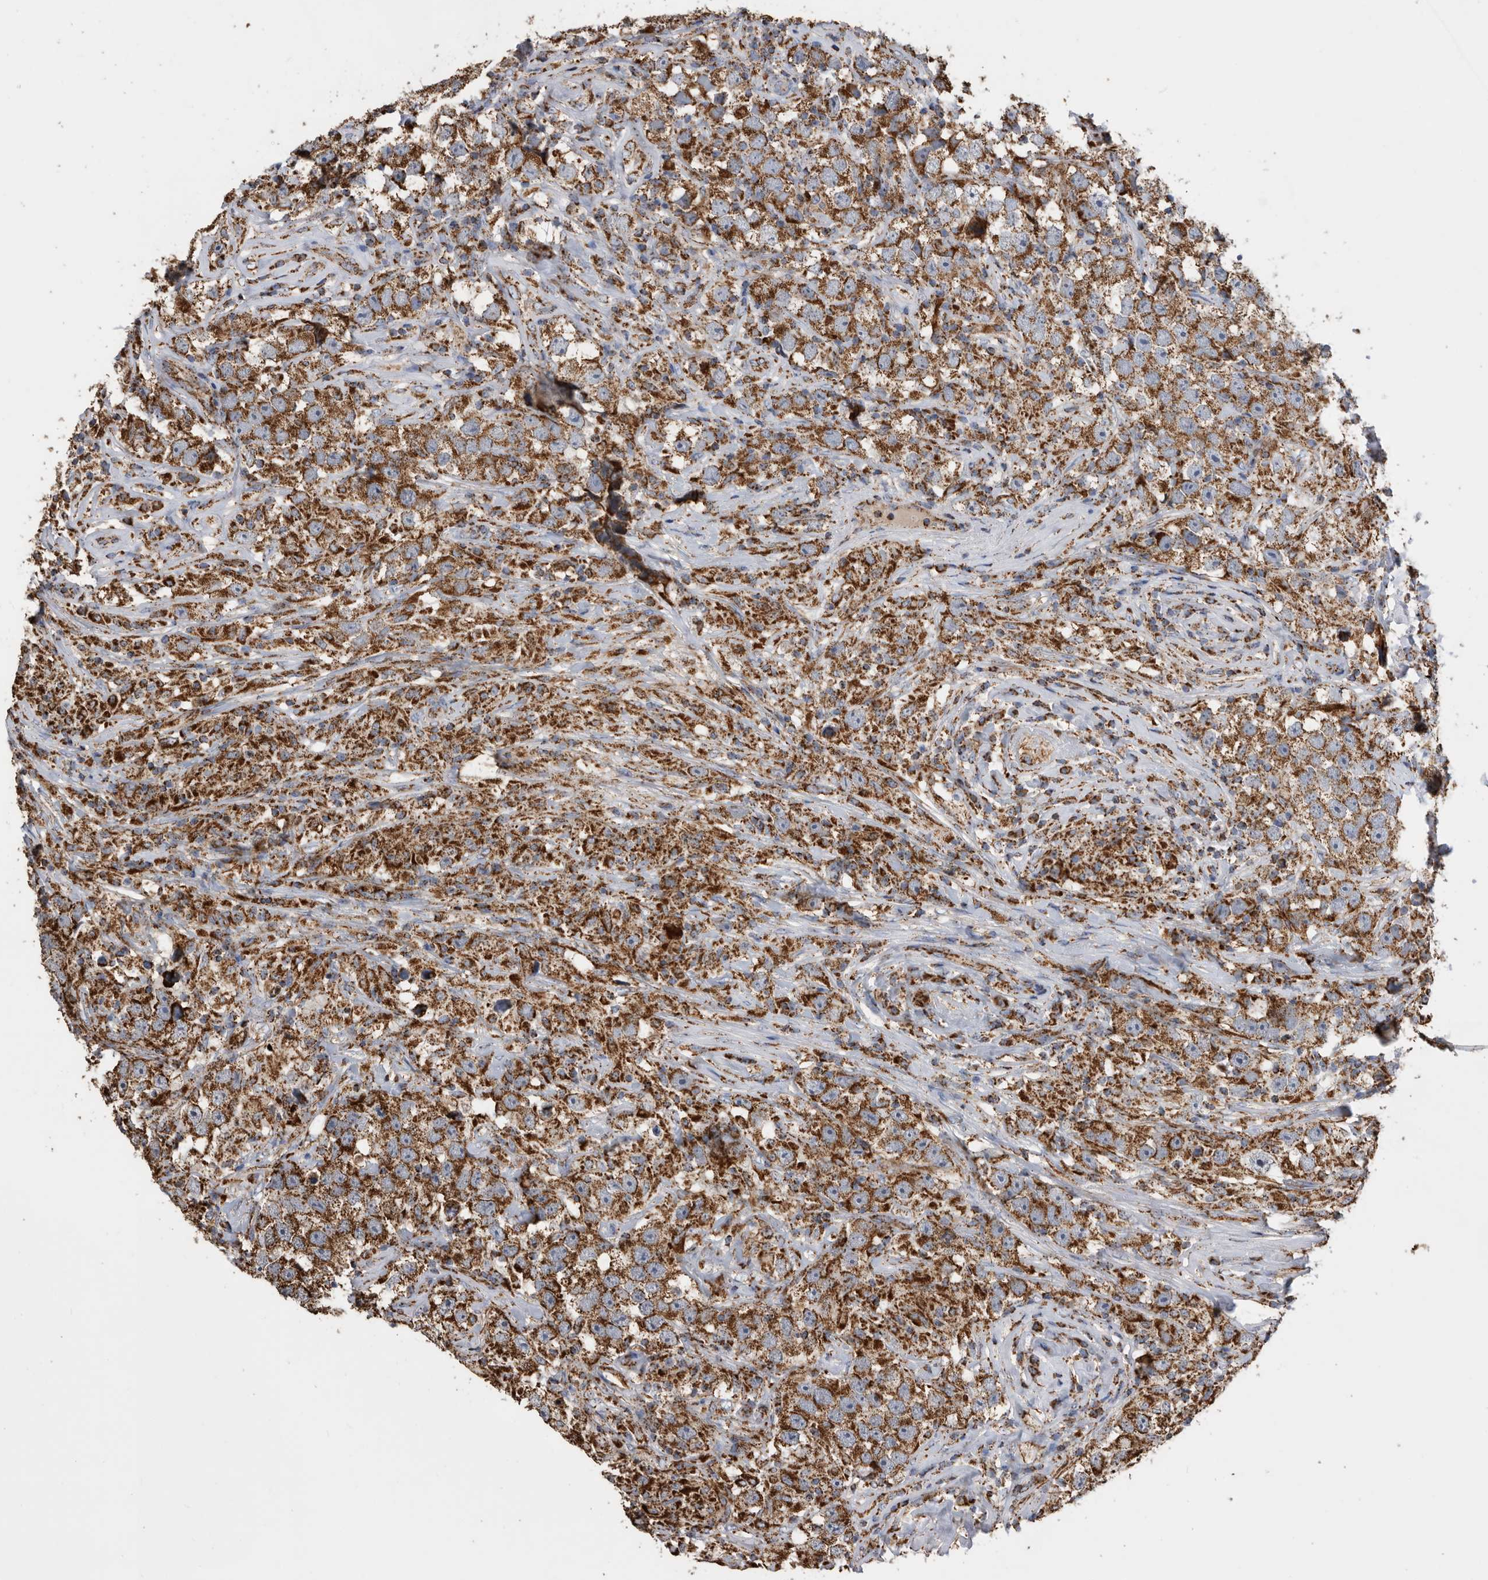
{"staining": {"intensity": "strong", "quantity": ">75%", "location": "cytoplasmic/membranous"}, "tissue": "testis cancer", "cell_type": "Tumor cells", "image_type": "cancer", "snomed": [{"axis": "morphology", "description": "Seminoma, NOS"}, {"axis": "topography", "description": "Testis"}], "caption": "The micrograph exhibits staining of seminoma (testis), revealing strong cytoplasmic/membranous protein staining (brown color) within tumor cells.", "gene": "WFDC1", "patient": {"sex": "male", "age": 49}}